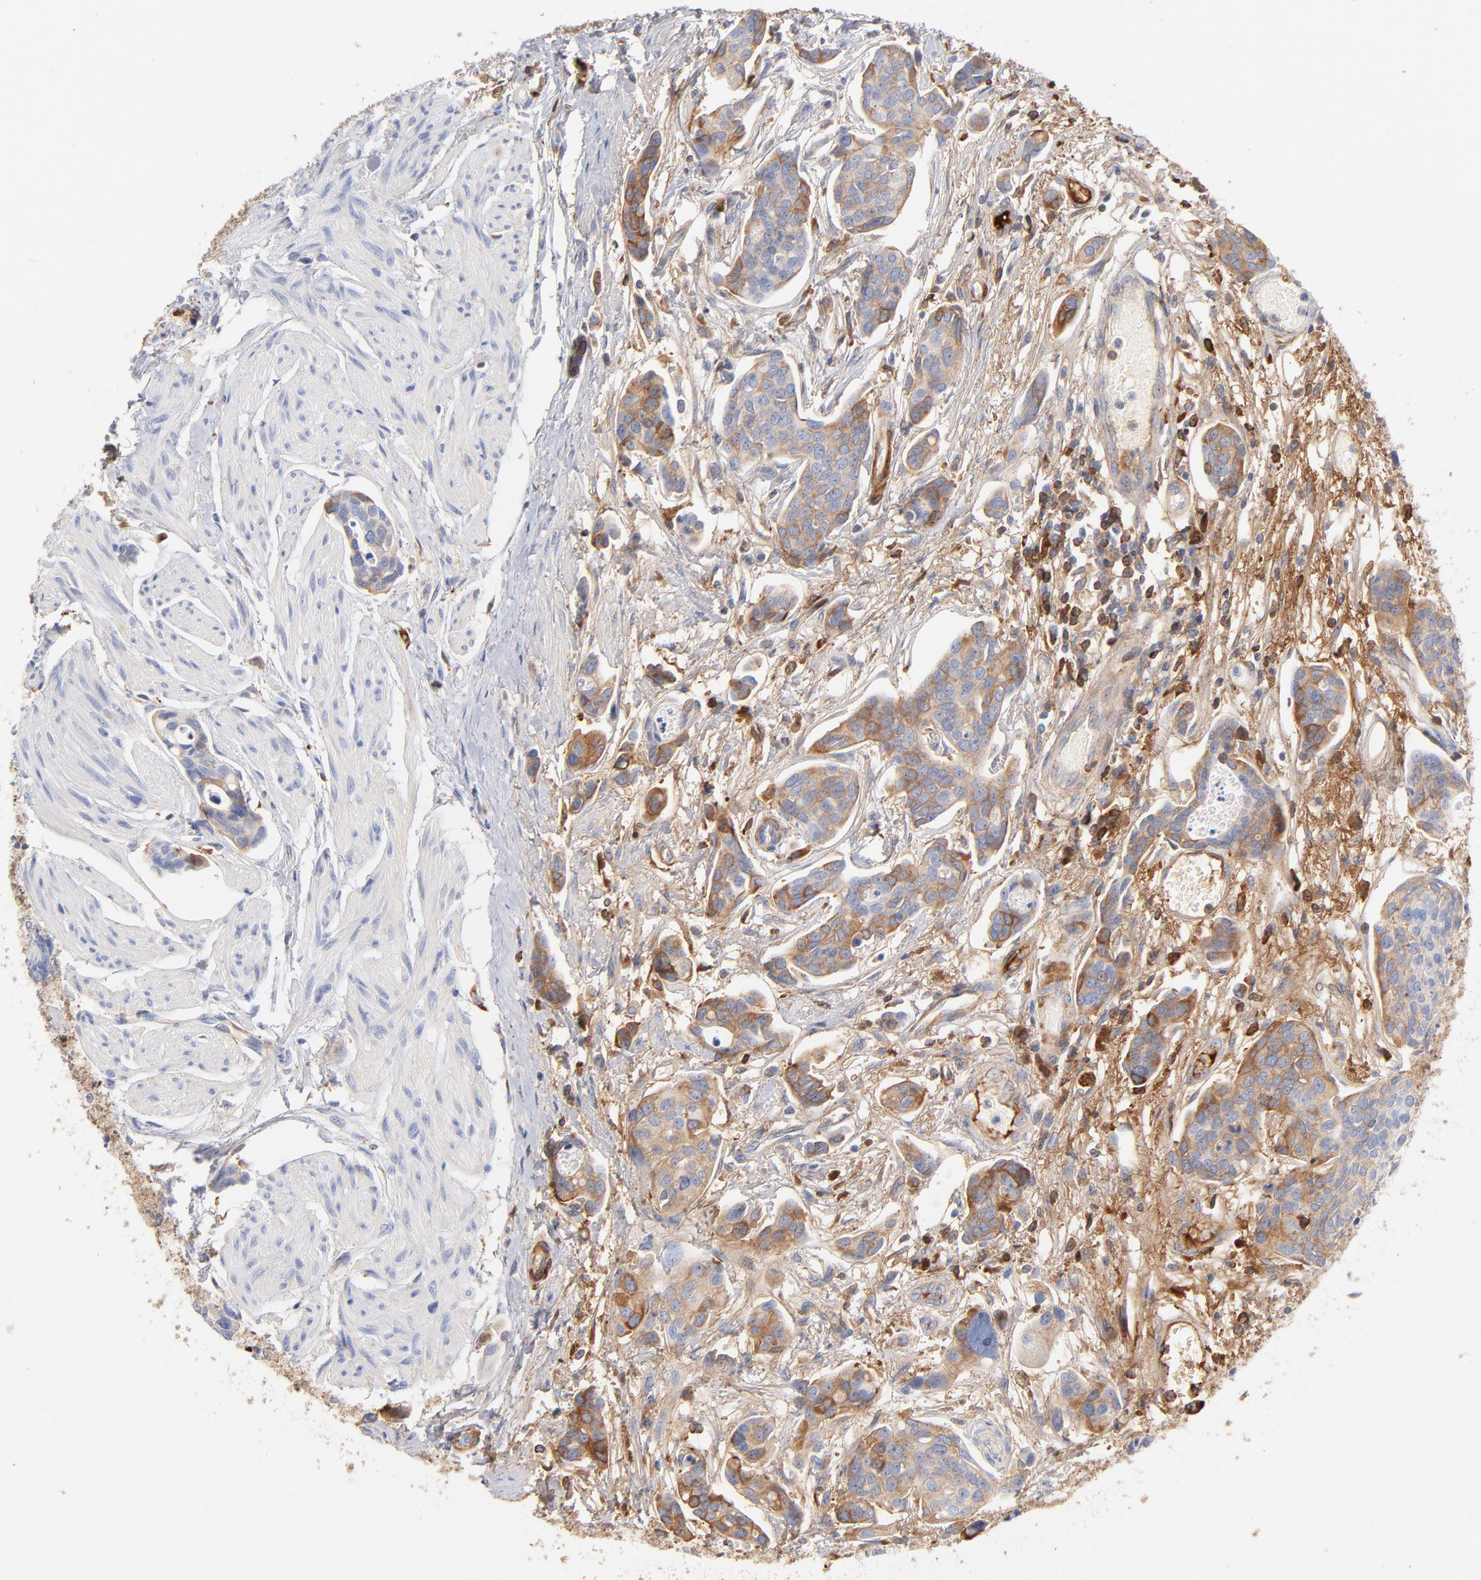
{"staining": {"intensity": "moderate", "quantity": "<25%", "location": "cytoplasmic/membranous"}, "tissue": "urothelial cancer", "cell_type": "Tumor cells", "image_type": "cancer", "snomed": [{"axis": "morphology", "description": "Urothelial carcinoma, High grade"}, {"axis": "topography", "description": "Urinary bladder"}], "caption": "Urothelial cancer tissue demonstrates moderate cytoplasmic/membranous positivity in about <25% of tumor cells", "gene": "C3", "patient": {"sex": "male", "age": 78}}